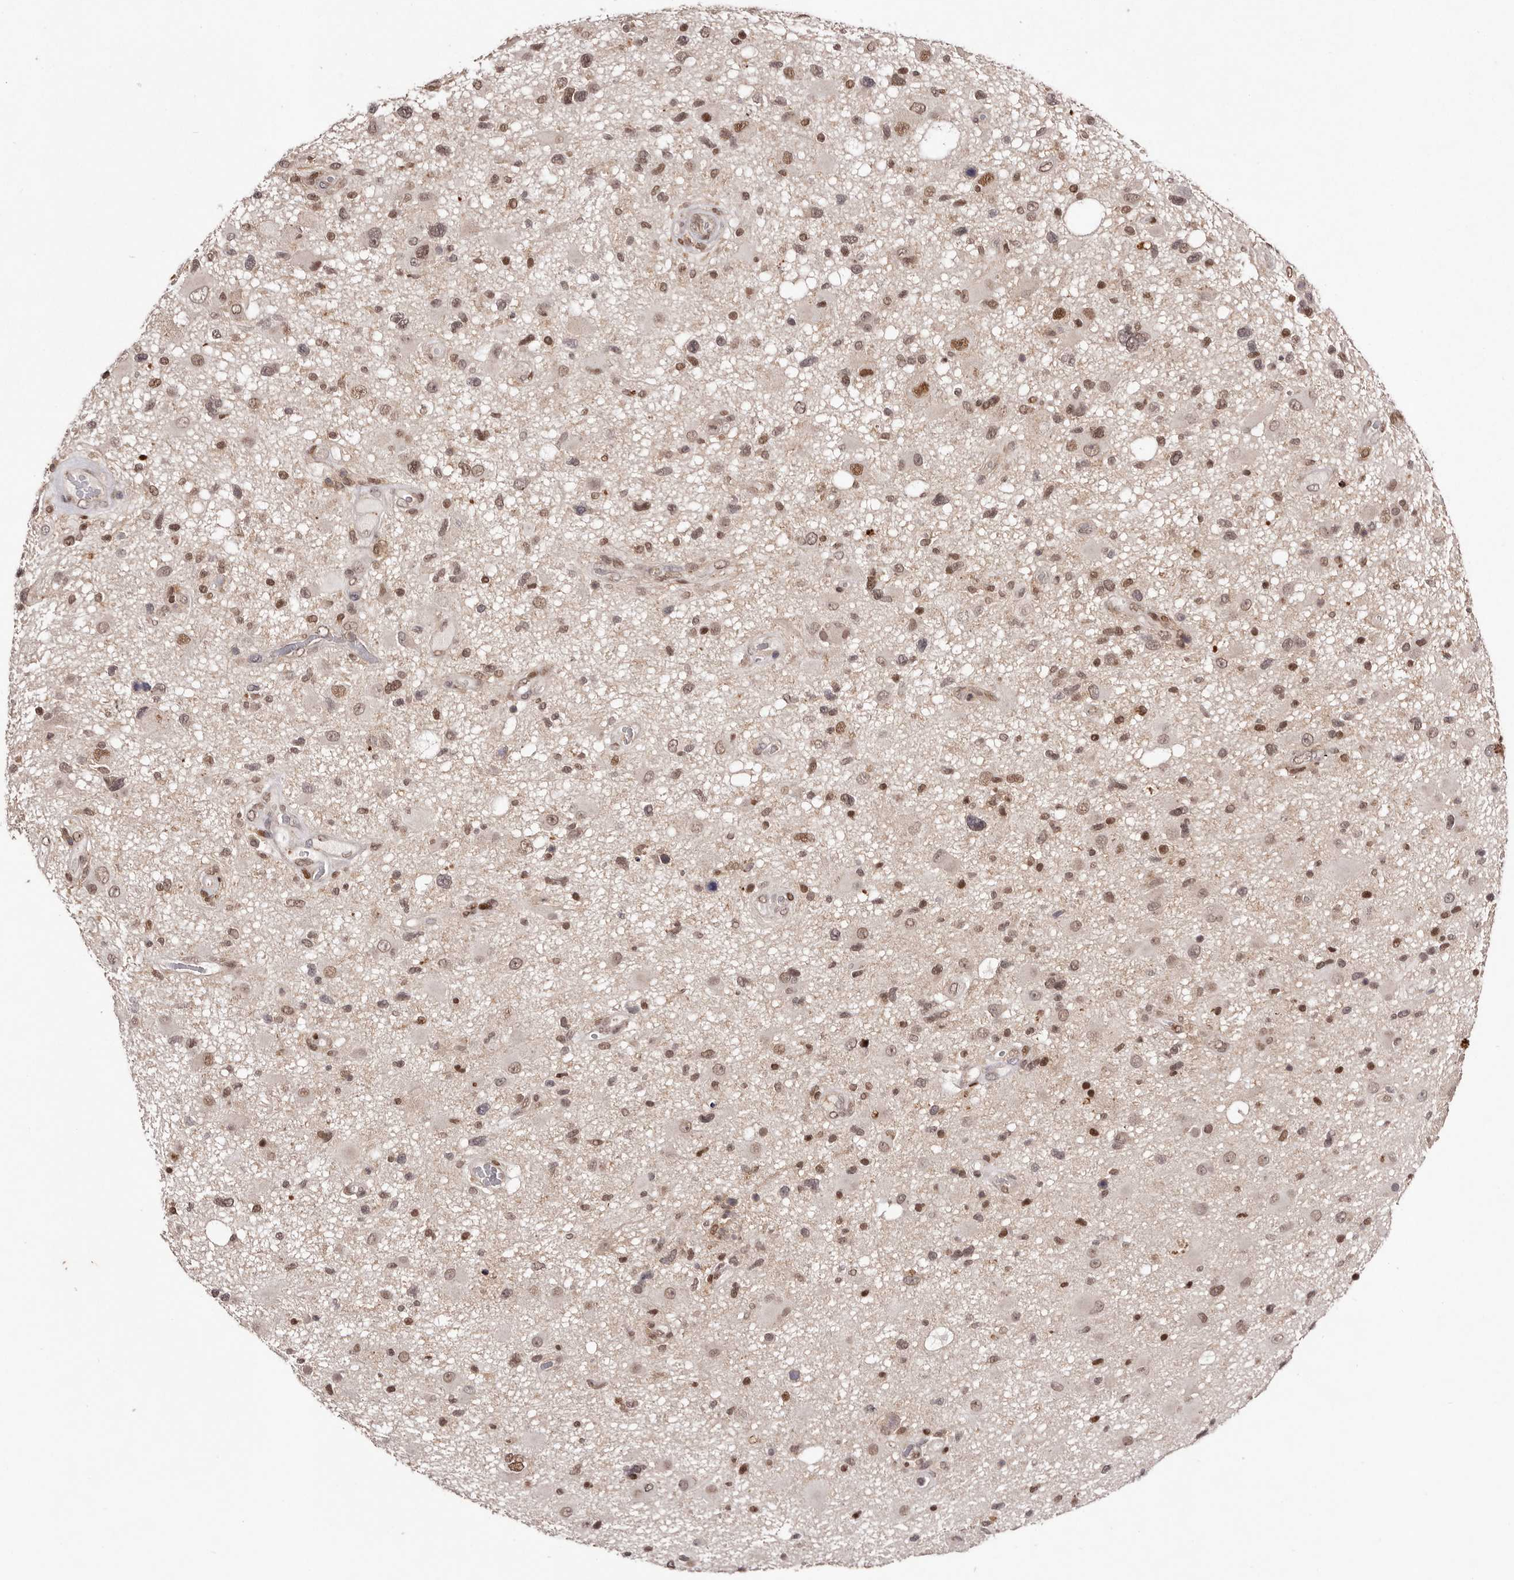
{"staining": {"intensity": "moderate", "quantity": ">75%", "location": "nuclear"}, "tissue": "glioma", "cell_type": "Tumor cells", "image_type": "cancer", "snomed": [{"axis": "morphology", "description": "Glioma, malignant, High grade"}, {"axis": "topography", "description": "Brain"}], "caption": "The histopathology image shows a brown stain indicating the presence of a protein in the nuclear of tumor cells in glioma.", "gene": "FBXO5", "patient": {"sex": "male", "age": 33}}